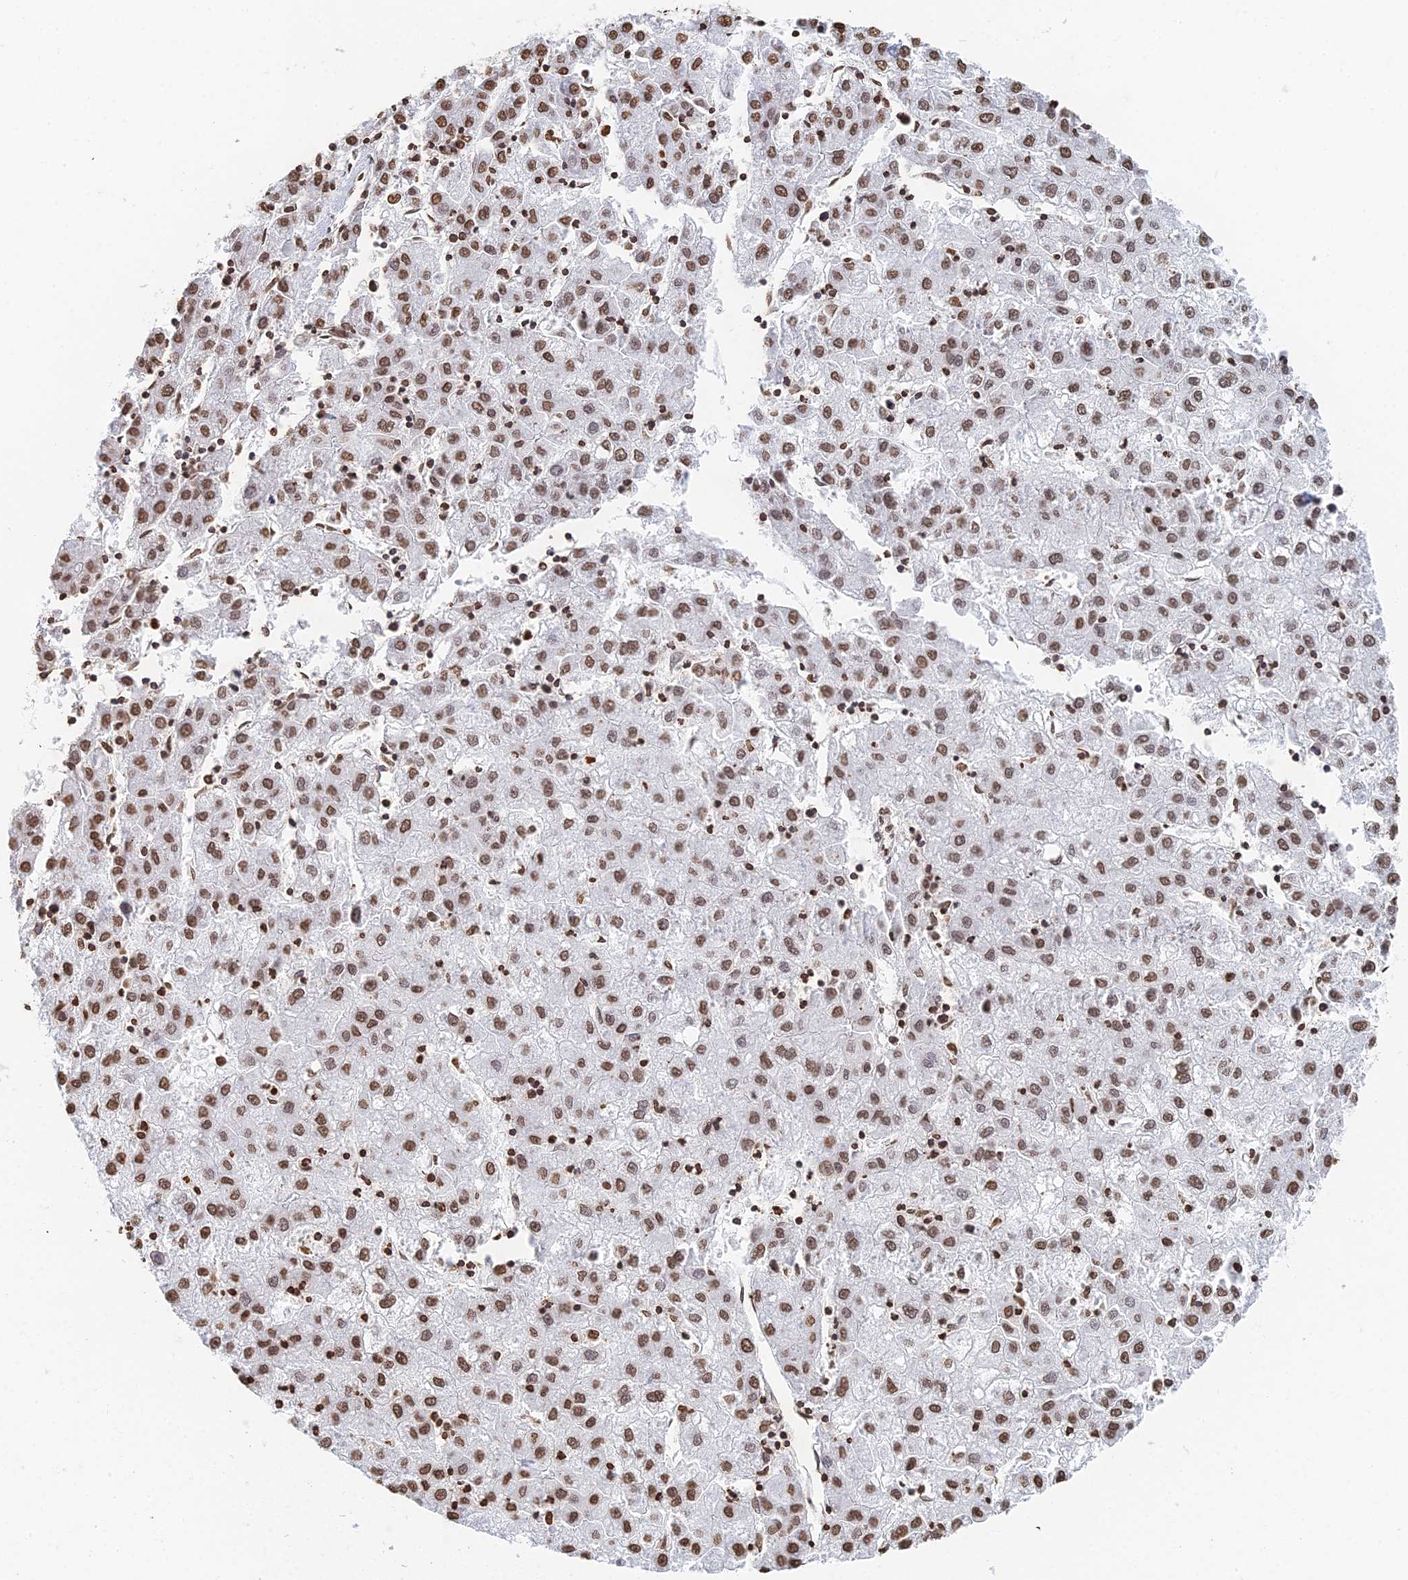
{"staining": {"intensity": "moderate", "quantity": ">75%", "location": "nuclear"}, "tissue": "liver cancer", "cell_type": "Tumor cells", "image_type": "cancer", "snomed": [{"axis": "morphology", "description": "Carcinoma, Hepatocellular, NOS"}, {"axis": "topography", "description": "Liver"}], "caption": "Brown immunohistochemical staining in liver cancer (hepatocellular carcinoma) displays moderate nuclear expression in about >75% of tumor cells.", "gene": "GBP3", "patient": {"sex": "male", "age": 72}}